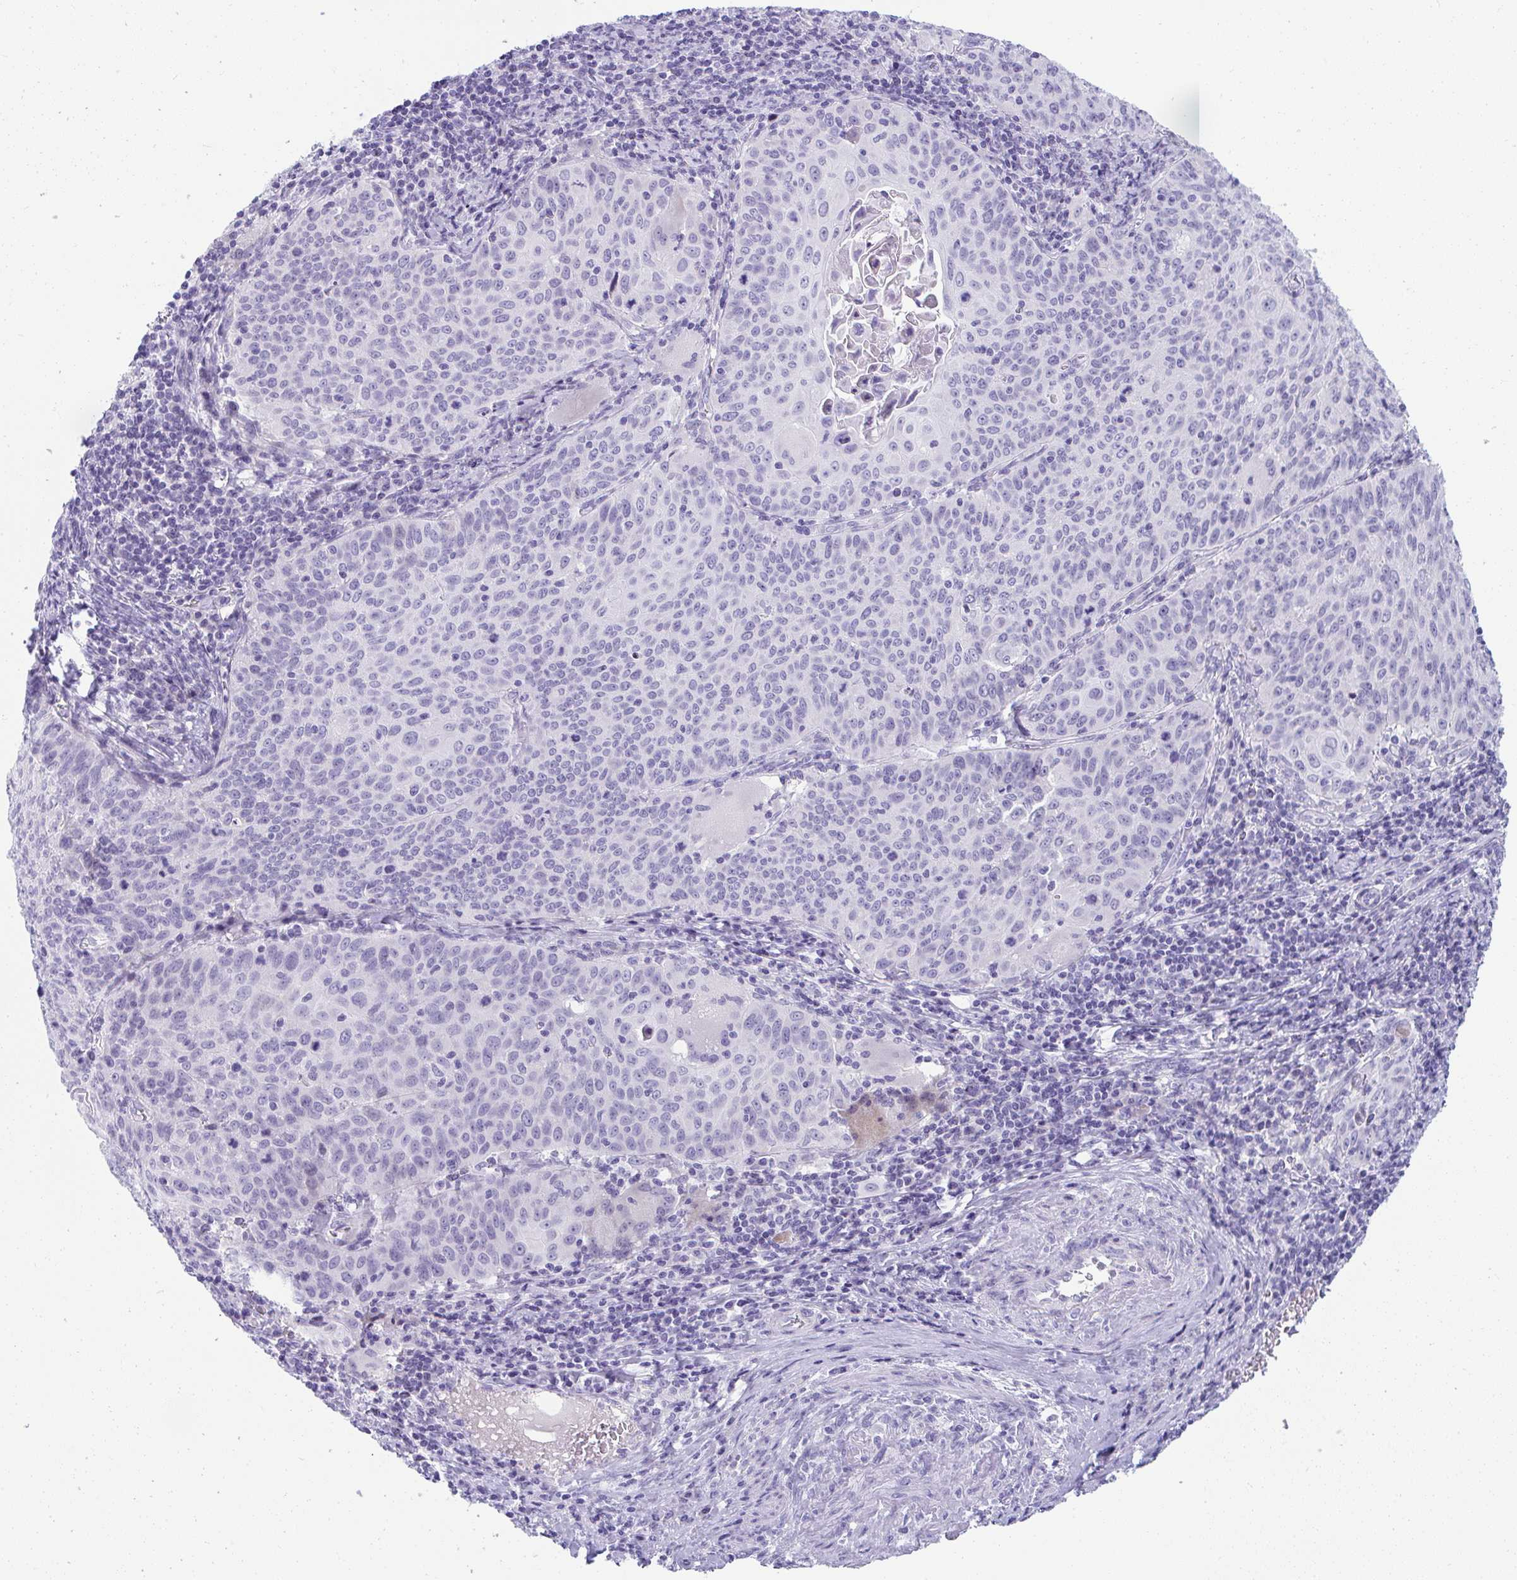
{"staining": {"intensity": "negative", "quantity": "none", "location": "none"}, "tissue": "cervical cancer", "cell_type": "Tumor cells", "image_type": "cancer", "snomed": [{"axis": "morphology", "description": "Squamous cell carcinoma, NOS"}, {"axis": "topography", "description": "Cervix"}], "caption": "Cervical cancer (squamous cell carcinoma) was stained to show a protein in brown. There is no significant positivity in tumor cells.", "gene": "TTC30B", "patient": {"sex": "female", "age": 65}}